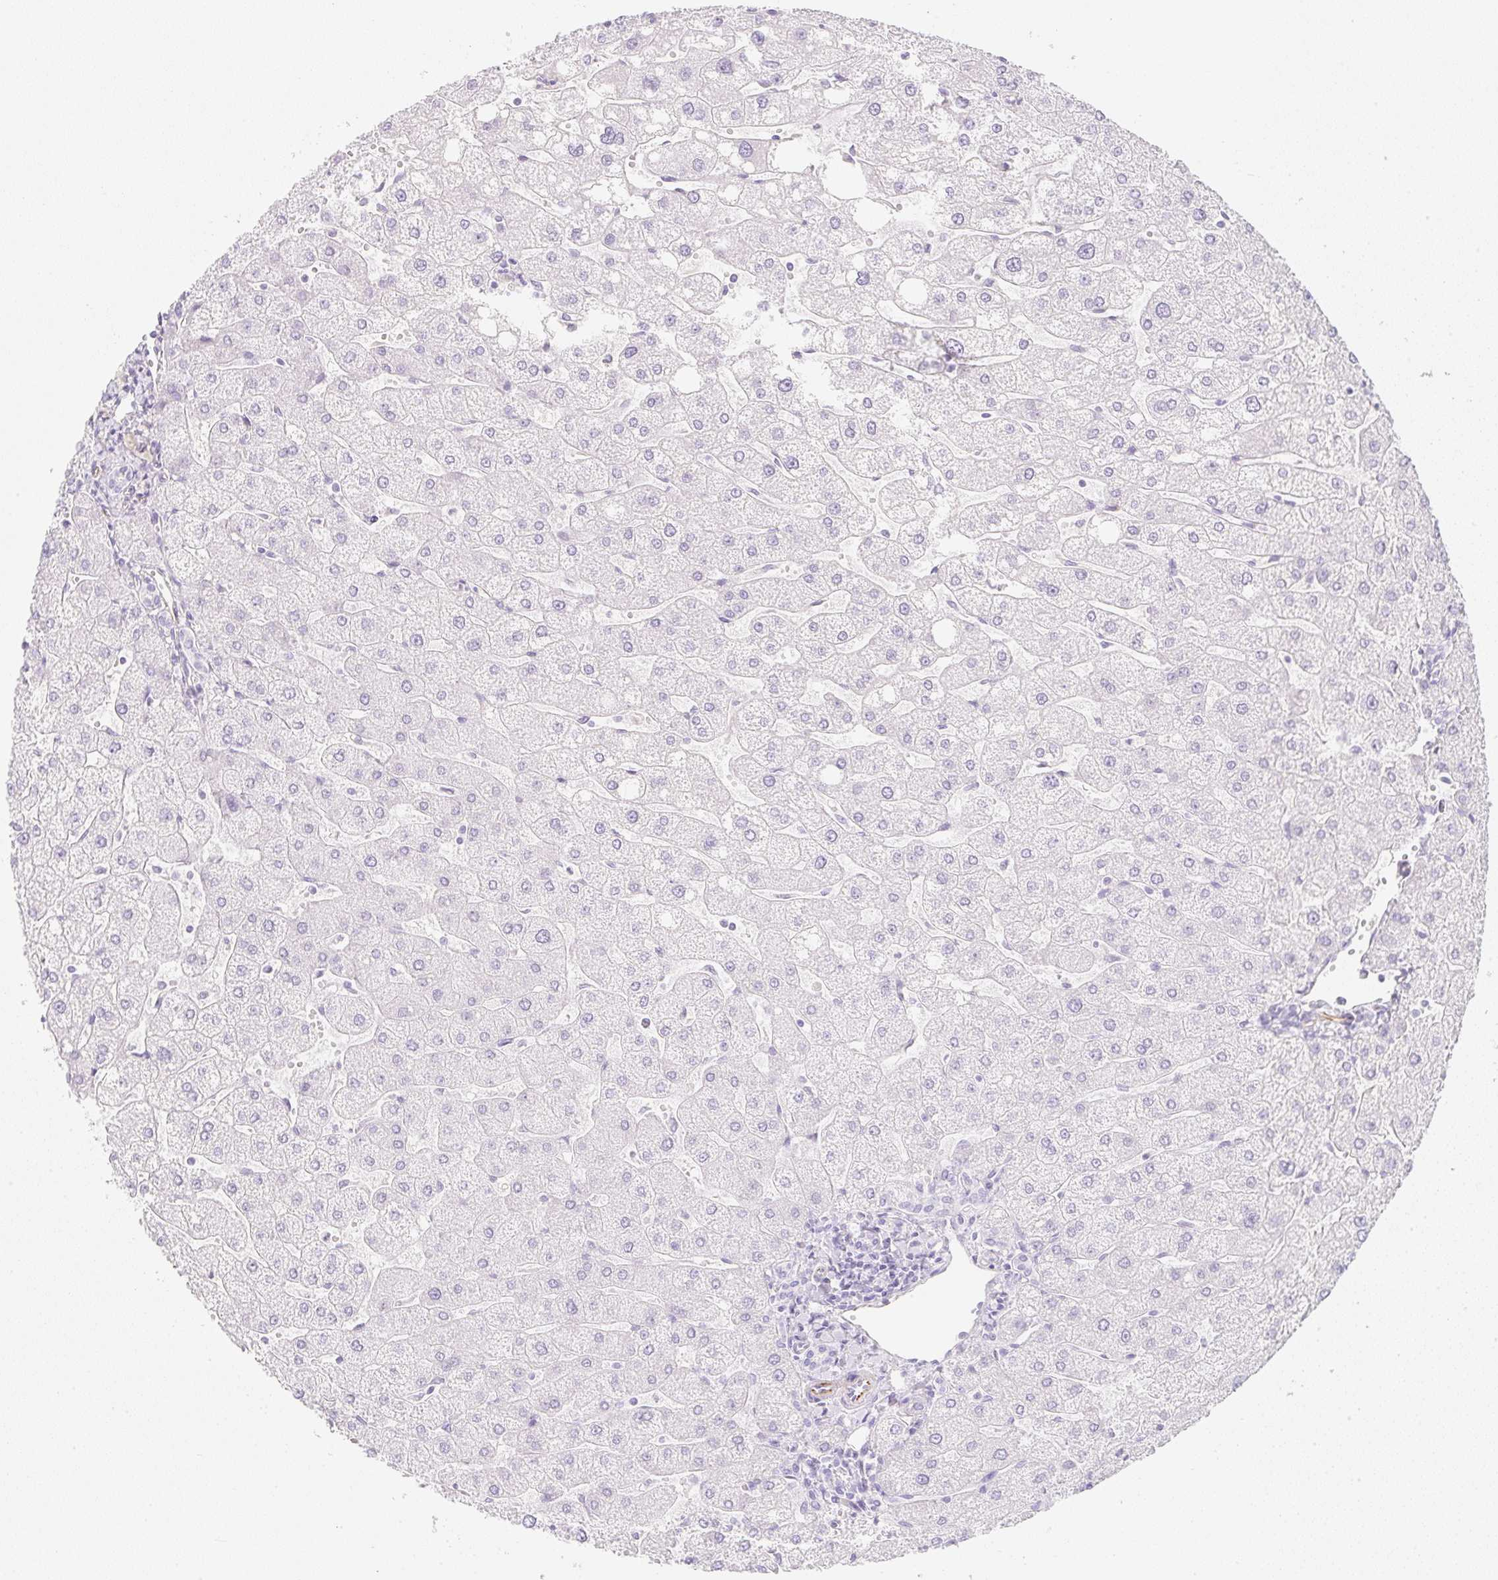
{"staining": {"intensity": "negative", "quantity": "none", "location": "none"}, "tissue": "liver", "cell_type": "Cholangiocytes", "image_type": "normal", "snomed": [{"axis": "morphology", "description": "Normal tissue, NOS"}, {"axis": "topography", "description": "Liver"}], "caption": "IHC of unremarkable liver exhibits no positivity in cholangiocytes.", "gene": "ZNF689", "patient": {"sex": "male", "age": 67}}